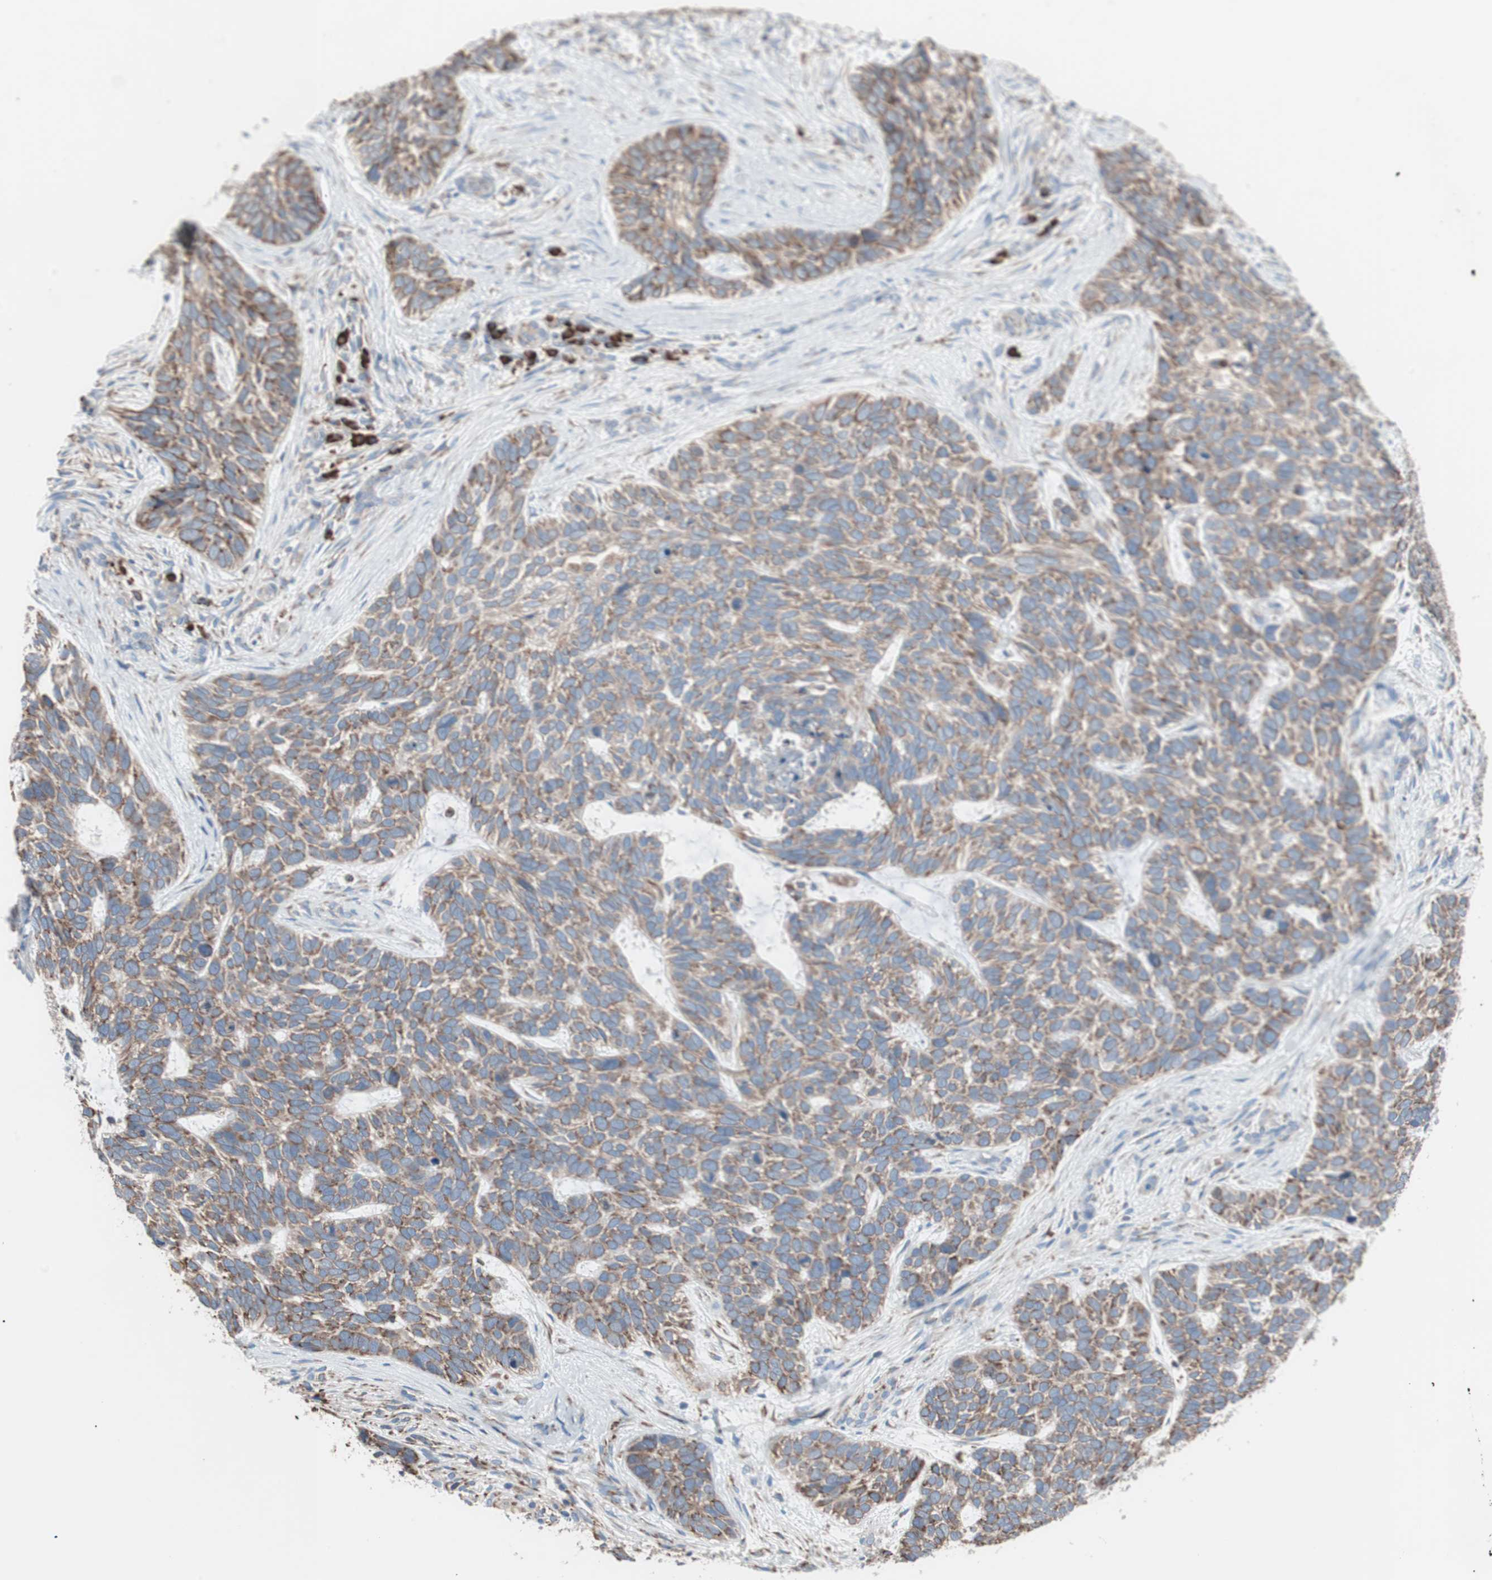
{"staining": {"intensity": "weak", "quantity": "25%-75%", "location": "cytoplasmic/membranous"}, "tissue": "skin cancer", "cell_type": "Tumor cells", "image_type": "cancer", "snomed": [{"axis": "morphology", "description": "Basal cell carcinoma"}, {"axis": "topography", "description": "Skin"}], "caption": "Protein expression analysis of human skin basal cell carcinoma reveals weak cytoplasmic/membranous staining in about 25%-75% of tumor cells.", "gene": "SLC27A4", "patient": {"sex": "male", "age": 87}}